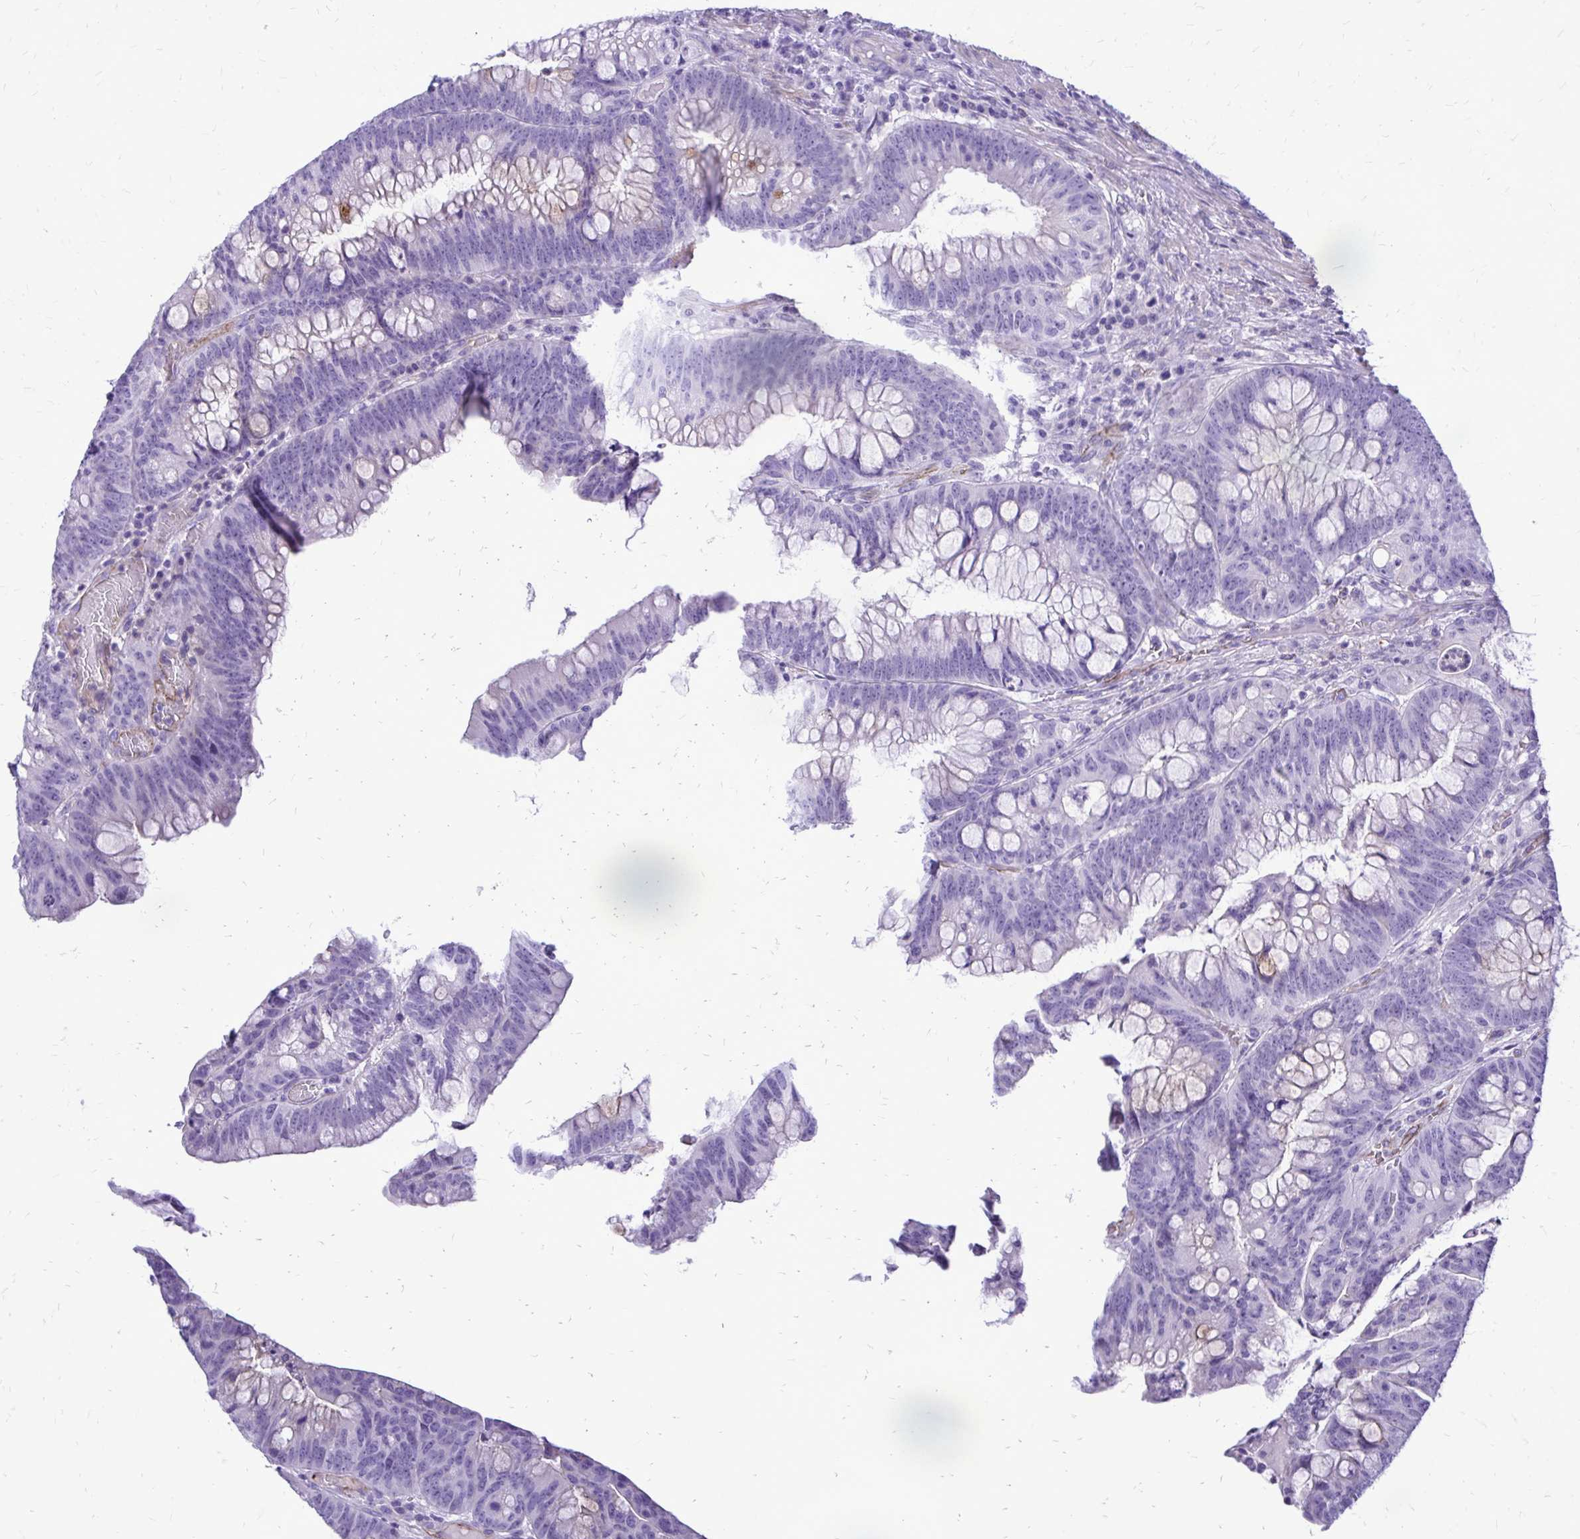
{"staining": {"intensity": "negative", "quantity": "none", "location": "none"}, "tissue": "colorectal cancer", "cell_type": "Tumor cells", "image_type": "cancer", "snomed": [{"axis": "morphology", "description": "Adenocarcinoma, NOS"}, {"axis": "topography", "description": "Colon"}], "caption": "Tumor cells are negative for protein expression in human colorectal cancer.", "gene": "PELI3", "patient": {"sex": "male", "age": 62}}